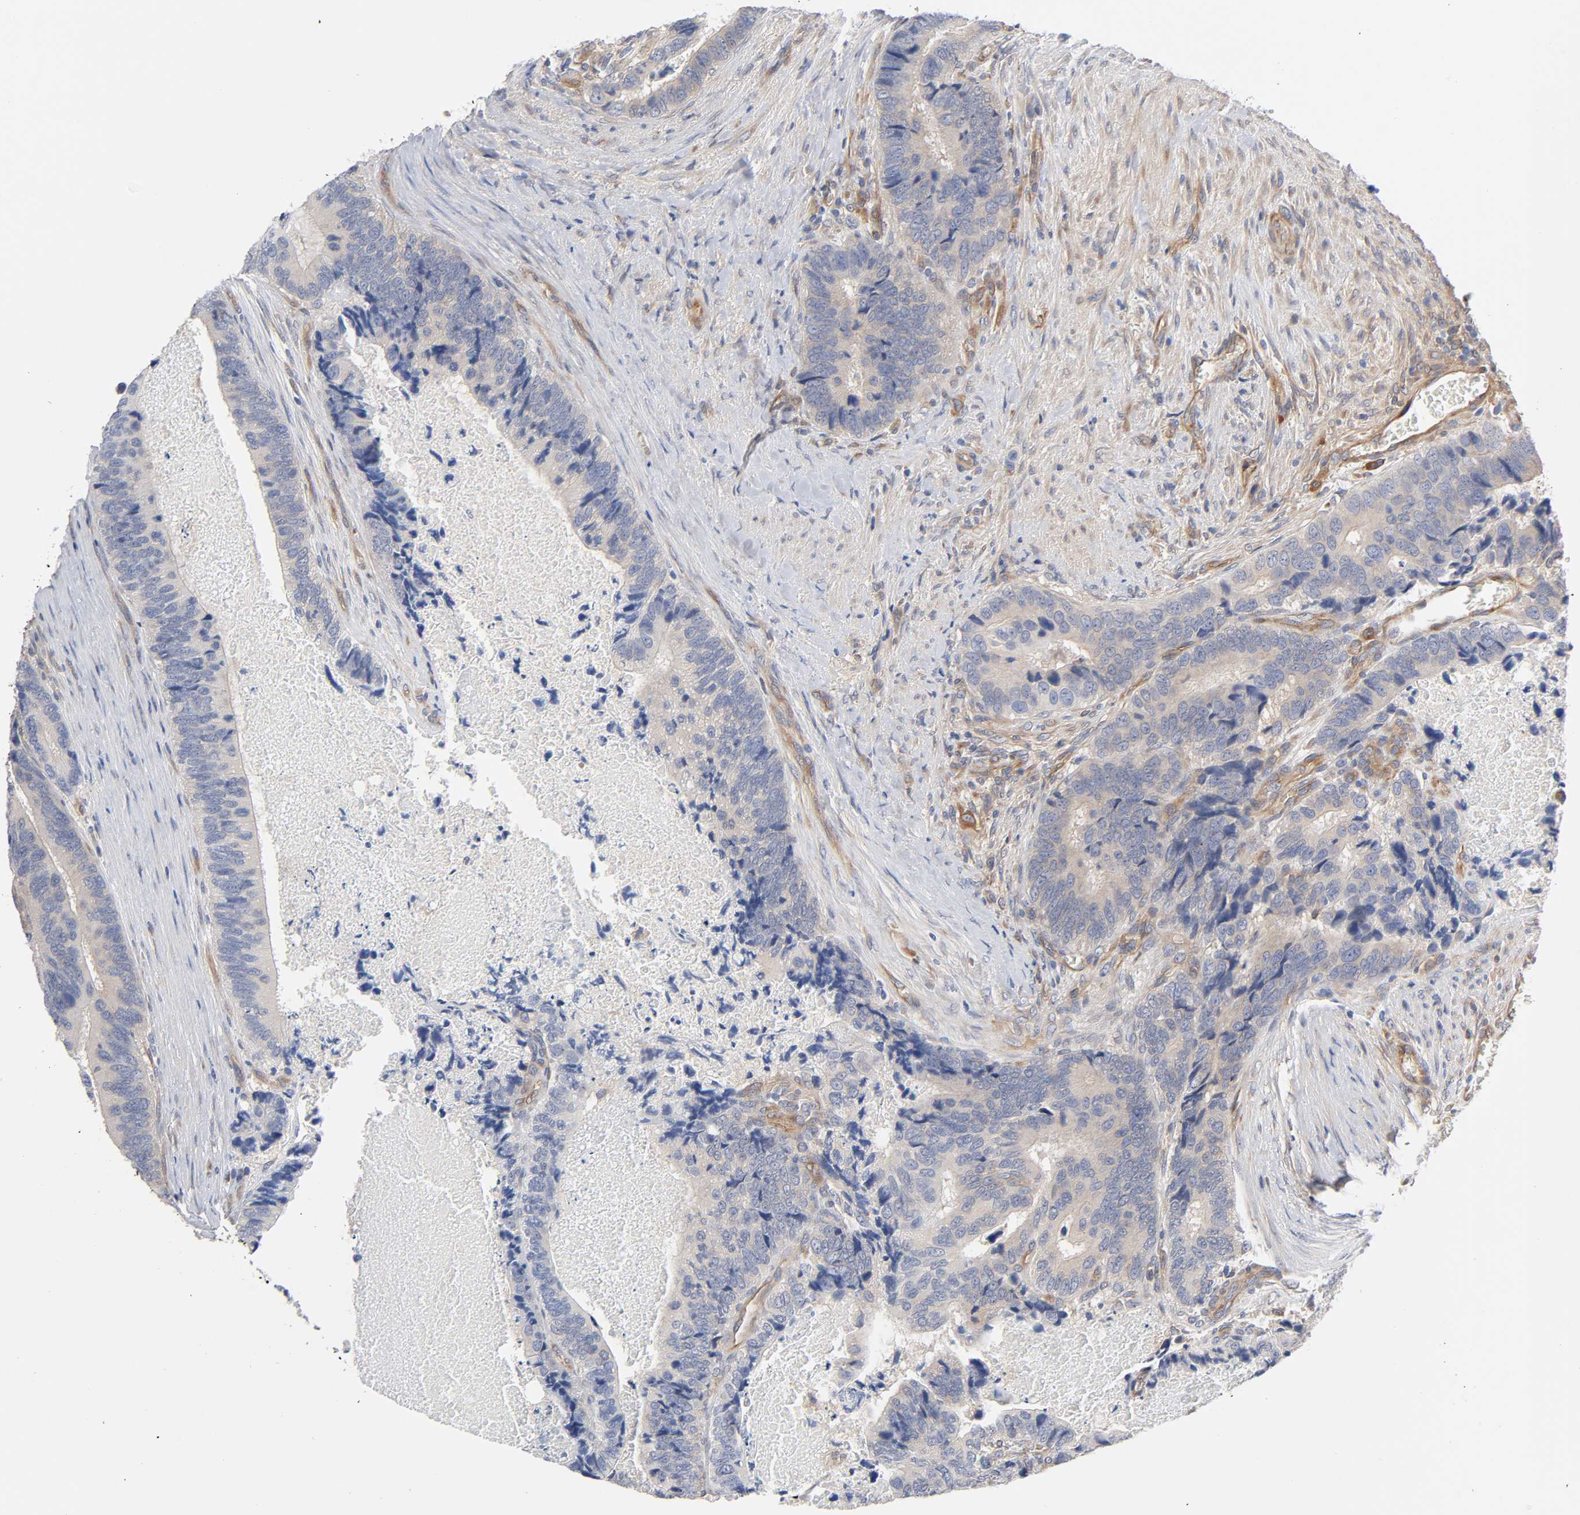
{"staining": {"intensity": "negative", "quantity": "none", "location": "none"}, "tissue": "colorectal cancer", "cell_type": "Tumor cells", "image_type": "cancer", "snomed": [{"axis": "morphology", "description": "Adenocarcinoma, NOS"}, {"axis": "topography", "description": "Colon"}], "caption": "This is an IHC photomicrograph of human adenocarcinoma (colorectal). There is no positivity in tumor cells.", "gene": "RAB13", "patient": {"sex": "male", "age": 72}}